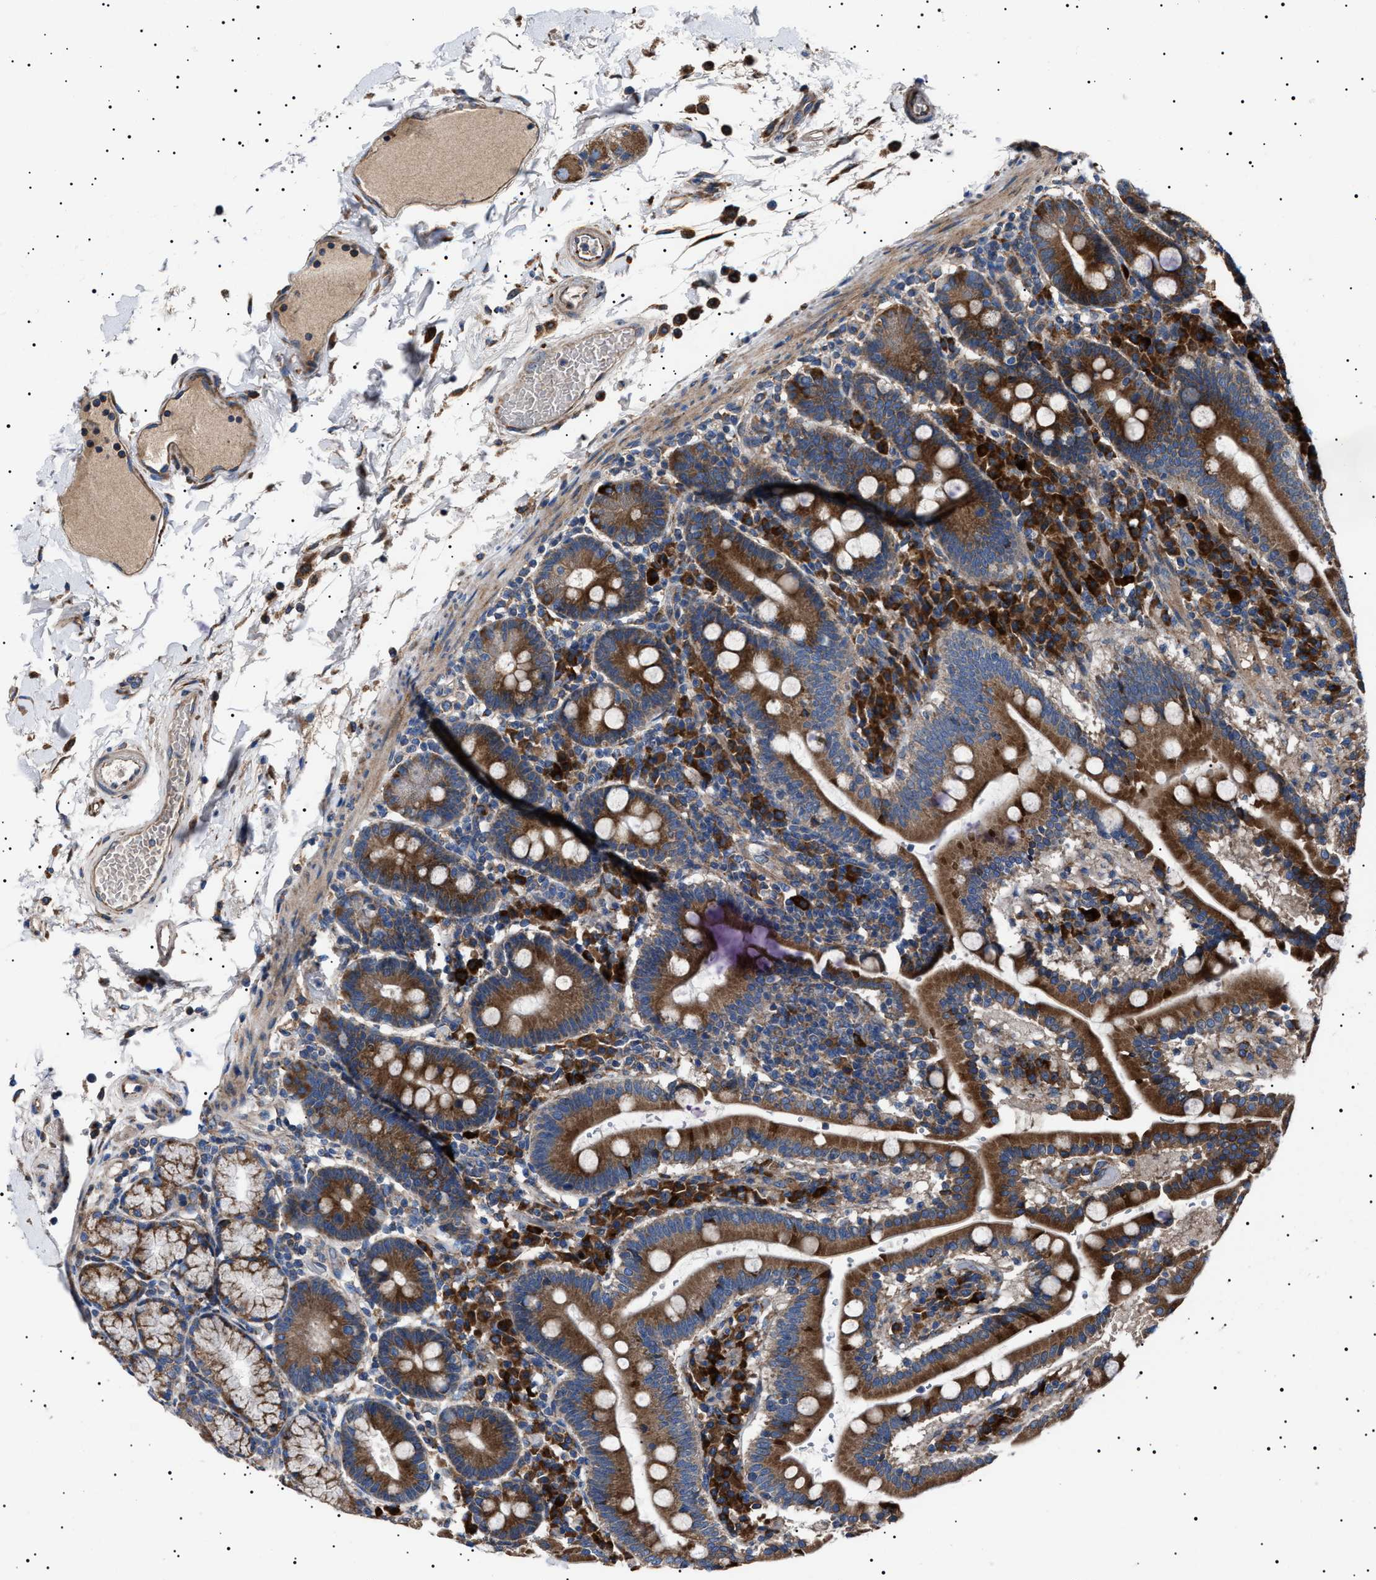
{"staining": {"intensity": "strong", "quantity": ">75%", "location": "cytoplasmic/membranous"}, "tissue": "duodenum", "cell_type": "Glandular cells", "image_type": "normal", "snomed": [{"axis": "morphology", "description": "Normal tissue, NOS"}, {"axis": "topography", "description": "Small intestine, NOS"}], "caption": "Duodenum was stained to show a protein in brown. There is high levels of strong cytoplasmic/membranous positivity in approximately >75% of glandular cells. Ihc stains the protein in brown and the nuclei are stained blue.", "gene": "TOP1MT", "patient": {"sex": "female", "age": 71}}